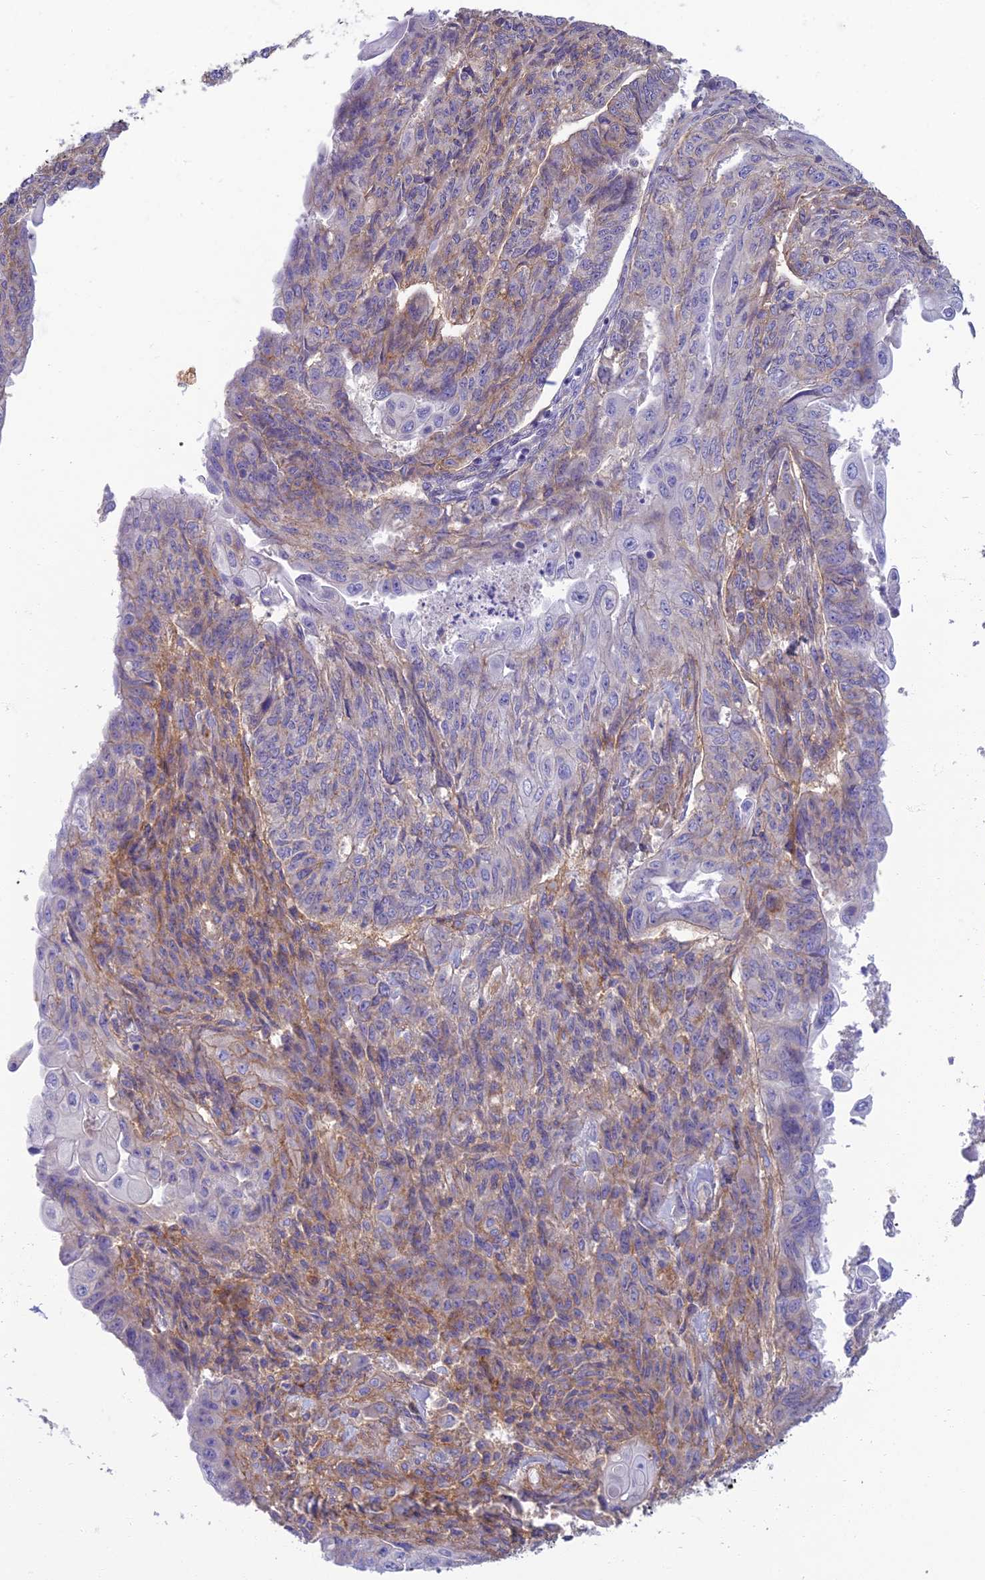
{"staining": {"intensity": "negative", "quantity": "none", "location": "none"}, "tissue": "endometrial cancer", "cell_type": "Tumor cells", "image_type": "cancer", "snomed": [{"axis": "morphology", "description": "Adenocarcinoma, NOS"}, {"axis": "topography", "description": "Endometrium"}], "caption": "The micrograph displays no significant positivity in tumor cells of endometrial adenocarcinoma. (DAB immunohistochemistry (IHC) visualized using brightfield microscopy, high magnification).", "gene": "NEURL1", "patient": {"sex": "female", "age": 32}}